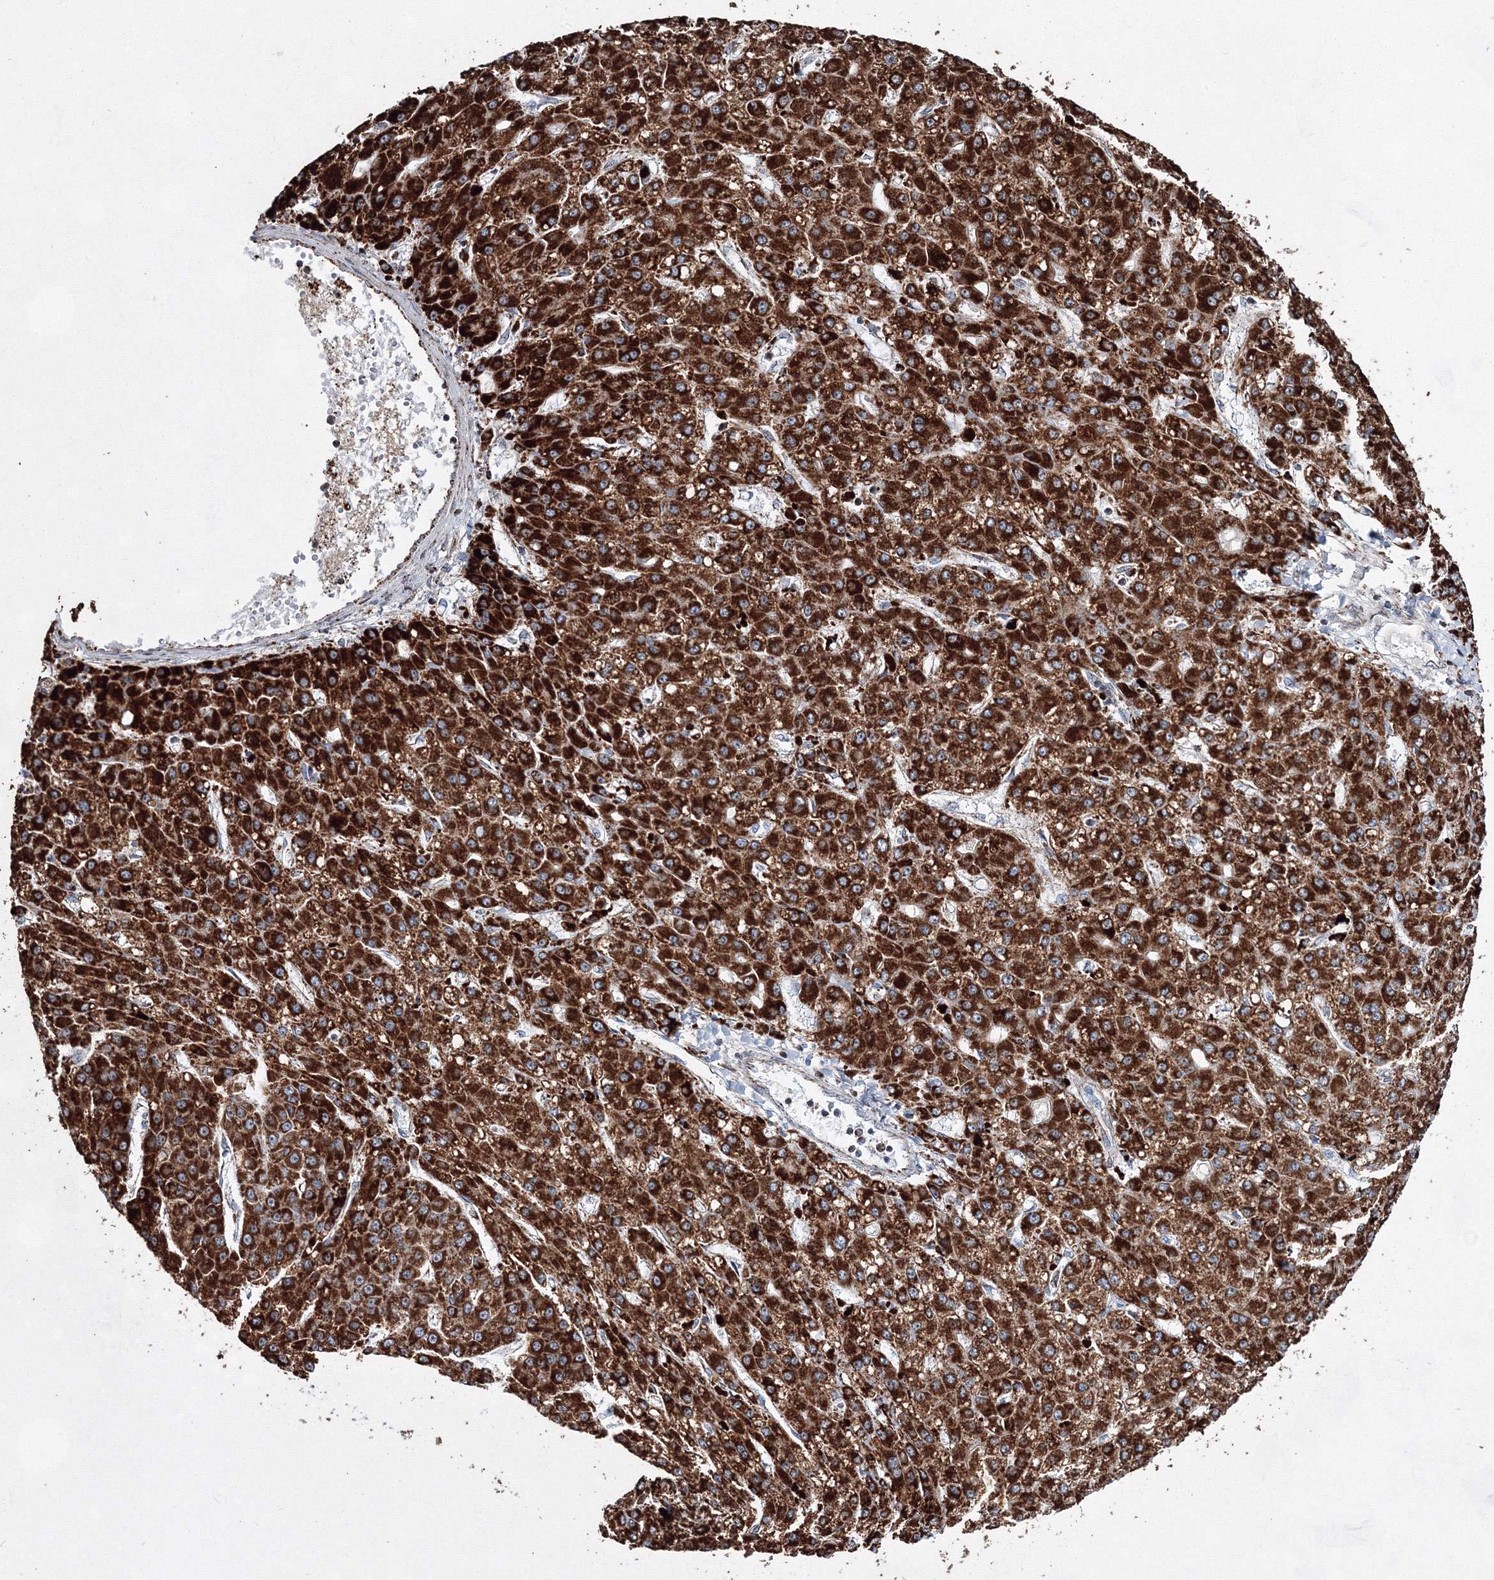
{"staining": {"intensity": "strong", "quantity": ">75%", "location": "cytoplasmic/membranous"}, "tissue": "liver cancer", "cell_type": "Tumor cells", "image_type": "cancer", "snomed": [{"axis": "morphology", "description": "Carcinoma, Hepatocellular, NOS"}, {"axis": "topography", "description": "Liver"}], "caption": "Protein analysis of liver hepatocellular carcinoma tissue shows strong cytoplasmic/membranous expression in about >75% of tumor cells.", "gene": "HADHB", "patient": {"sex": "male", "age": 67}}